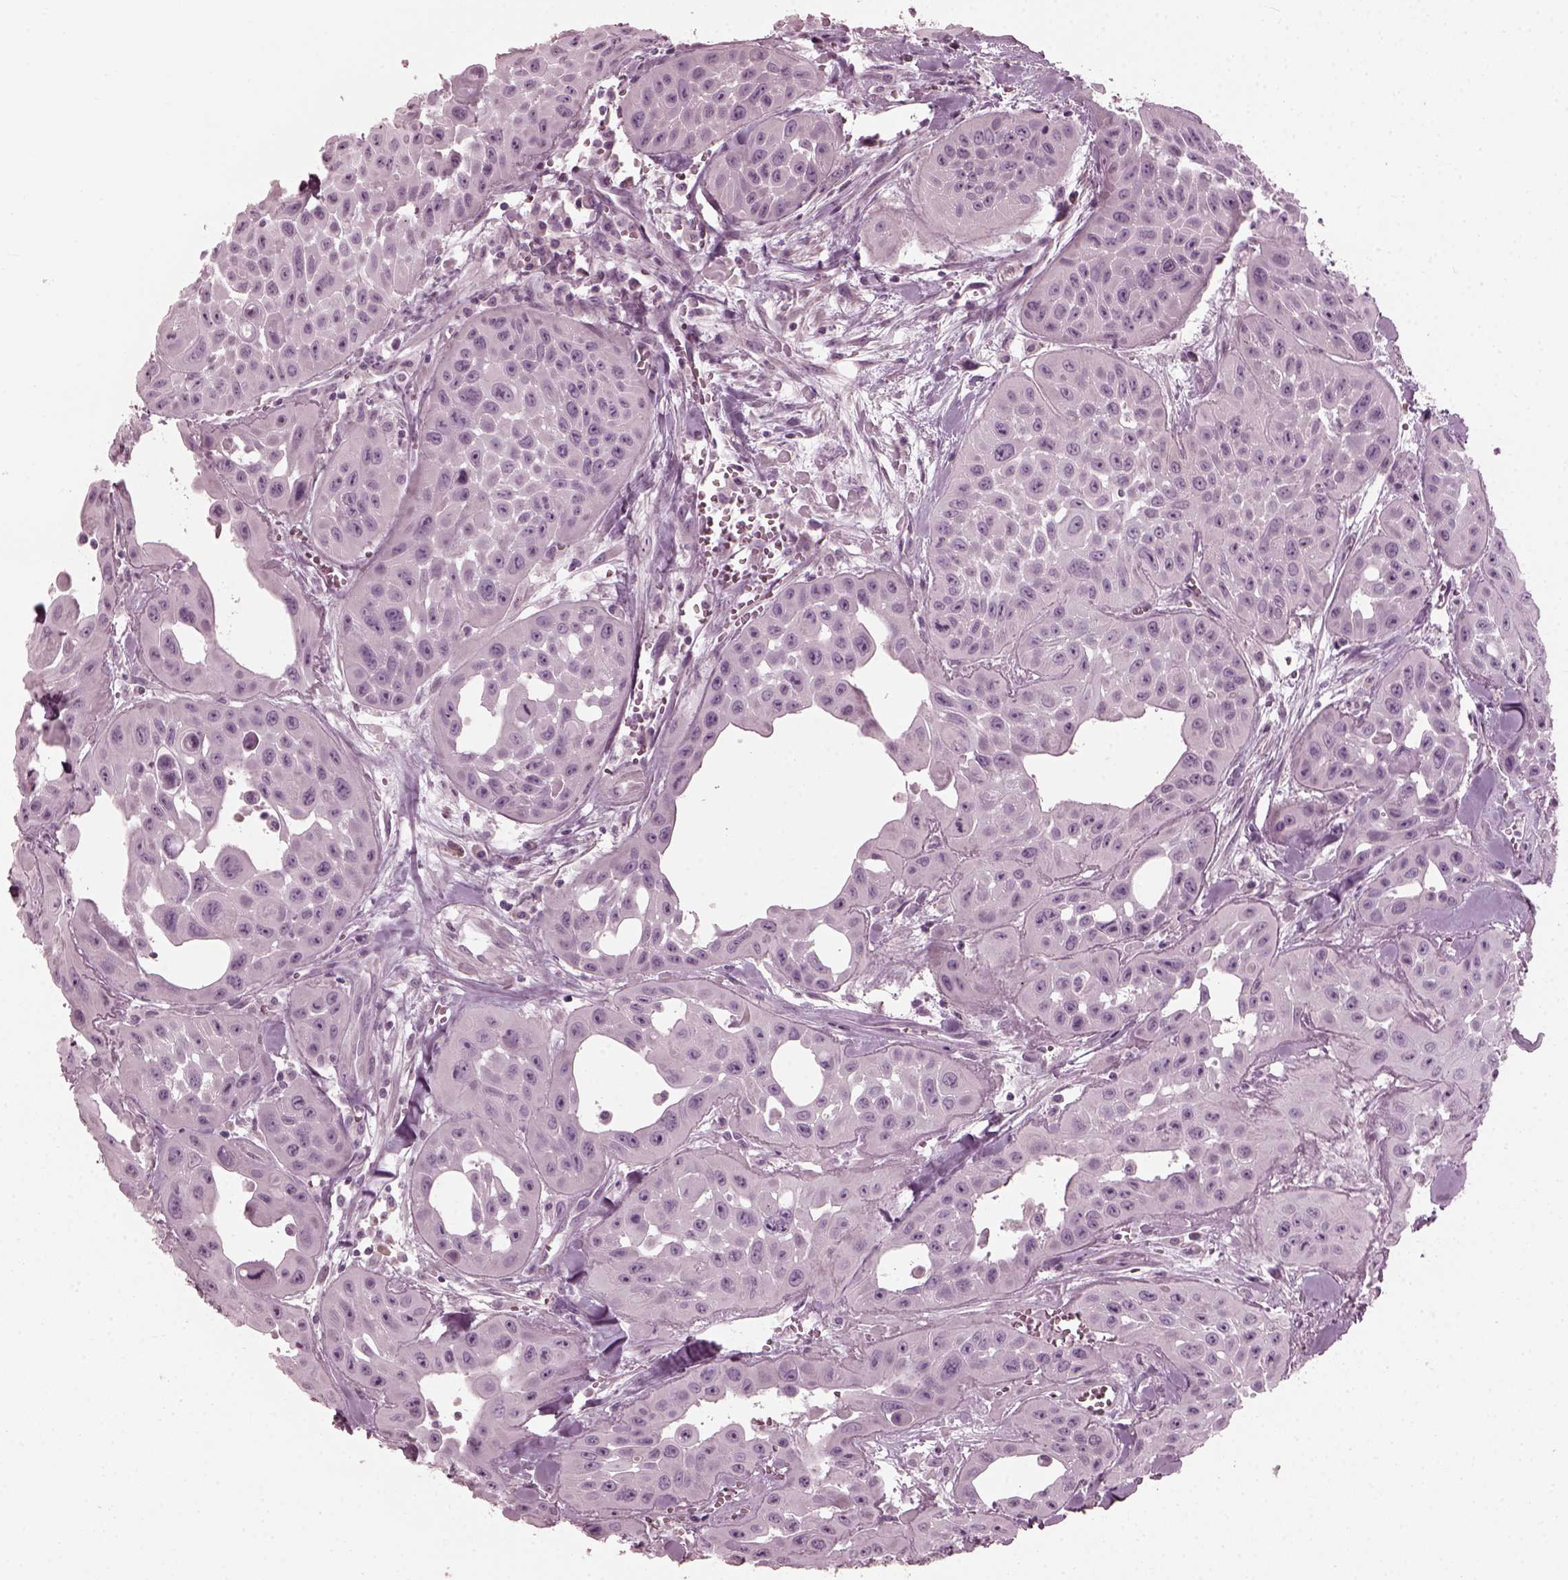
{"staining": {"intensity": "negative", "quantity": "none", "location": "none"}, "tissue": "head and neck cancer", "cell_type": "Tumor cells", "image_type": "cancer", "snomed": [{"axis": "morphology", "description": "Adenocarcinoma, NOS"}, {"axis": "topography", "description": "Head-Neck"}], "caption": "Head and neck adenocarcinoma was stained to show a protein in brown. There is no significant staining in tumor cells.", "gene": "SAXO2", "patient": {"sex": "male", "age": 73}}